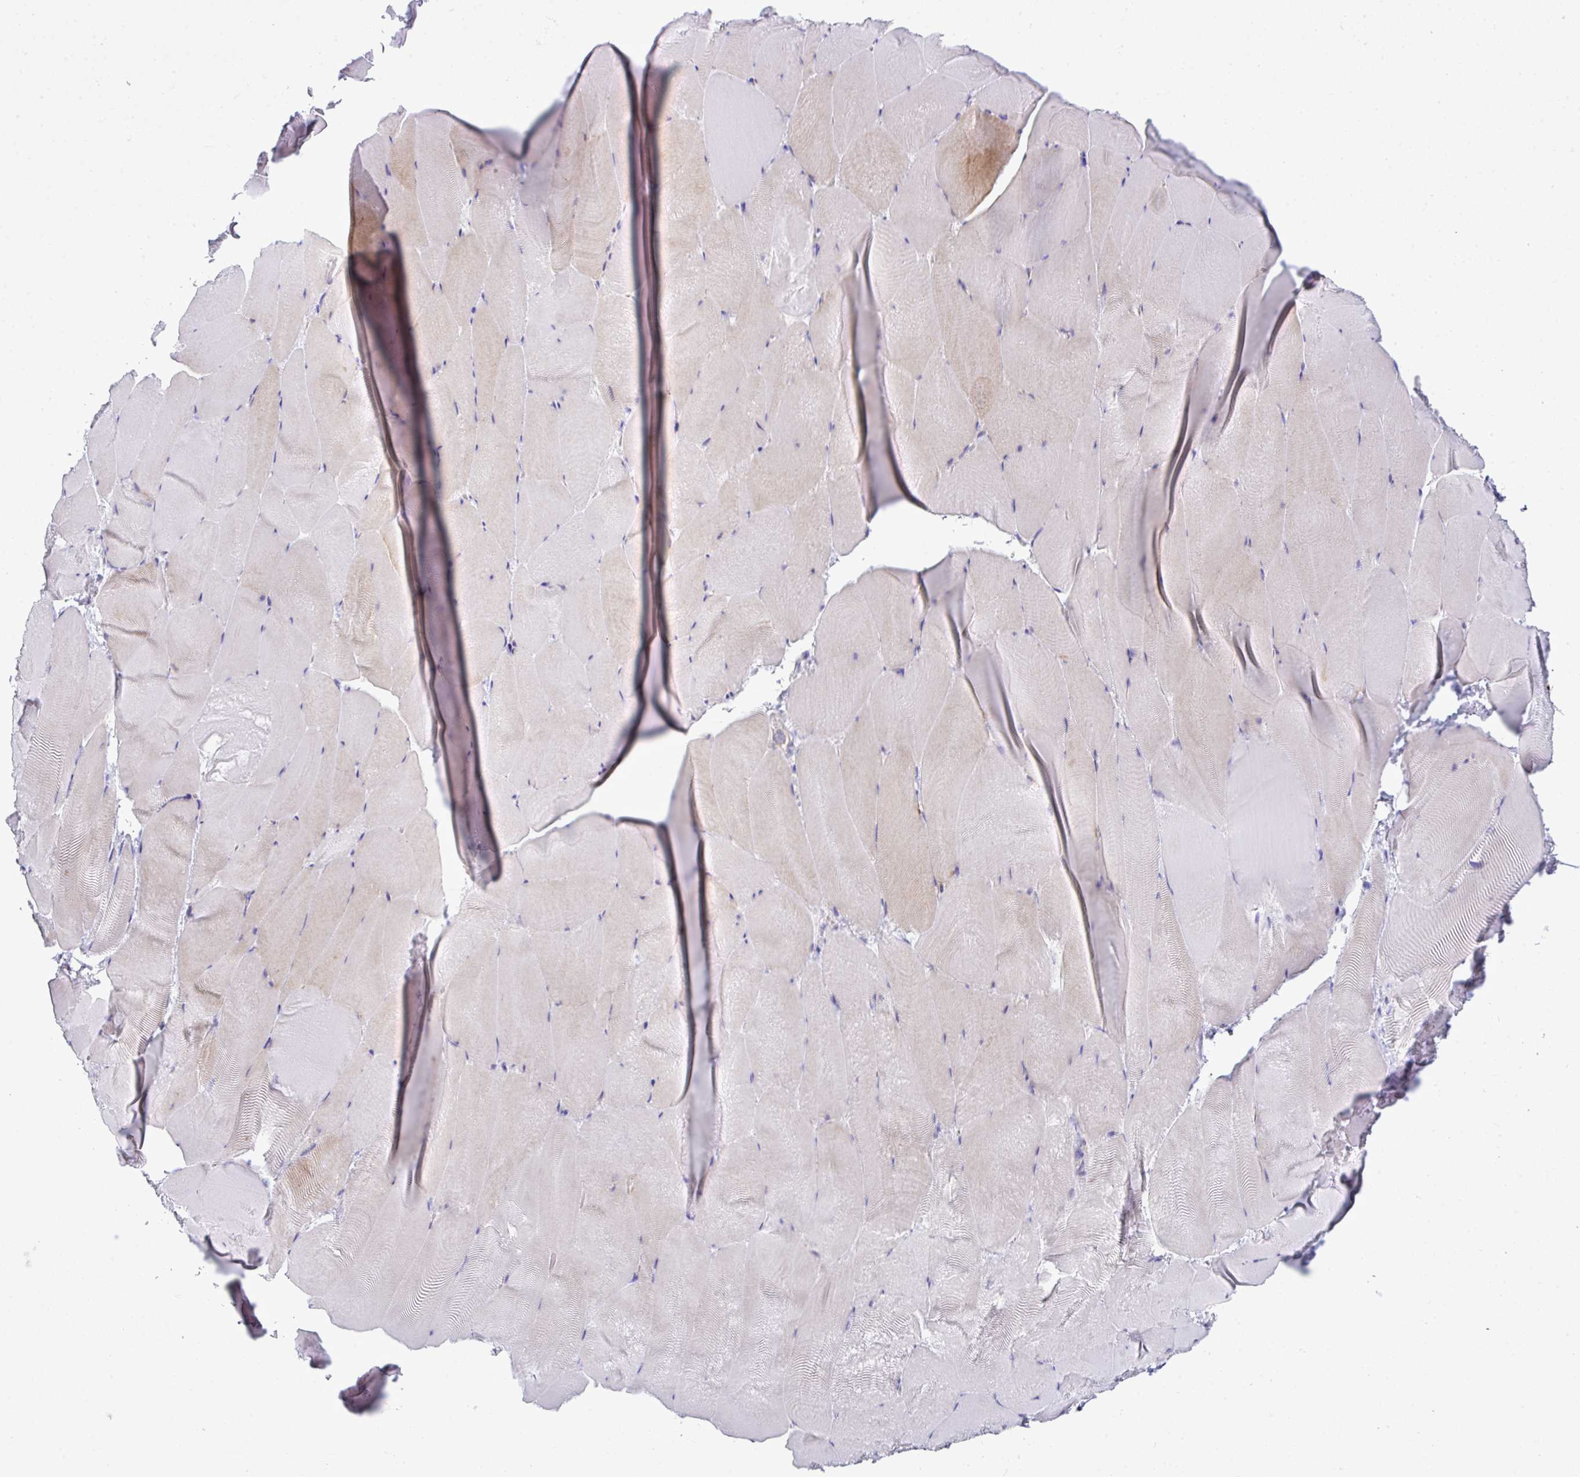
{"staining": {"intensity": "weak", "quantity": "<25%", "location": "cytoplasmic/membranous"}, "tissue": "skeletal muscle", "cell_type": "Myocytes", "image_type": "normal", "snomed": [{"axis": "morphology", "description": "Normal tissue, NOS"}, {"axis": "topography", "description": "Skeletal muscle"}], "caption": "This is an immunohistochemistry (IHC) histopathology image of benign human skeletal muscle. There is no staining in myocytes.", "gene": "ABCC5", "patient": {"sex": "female", "age": 64}}